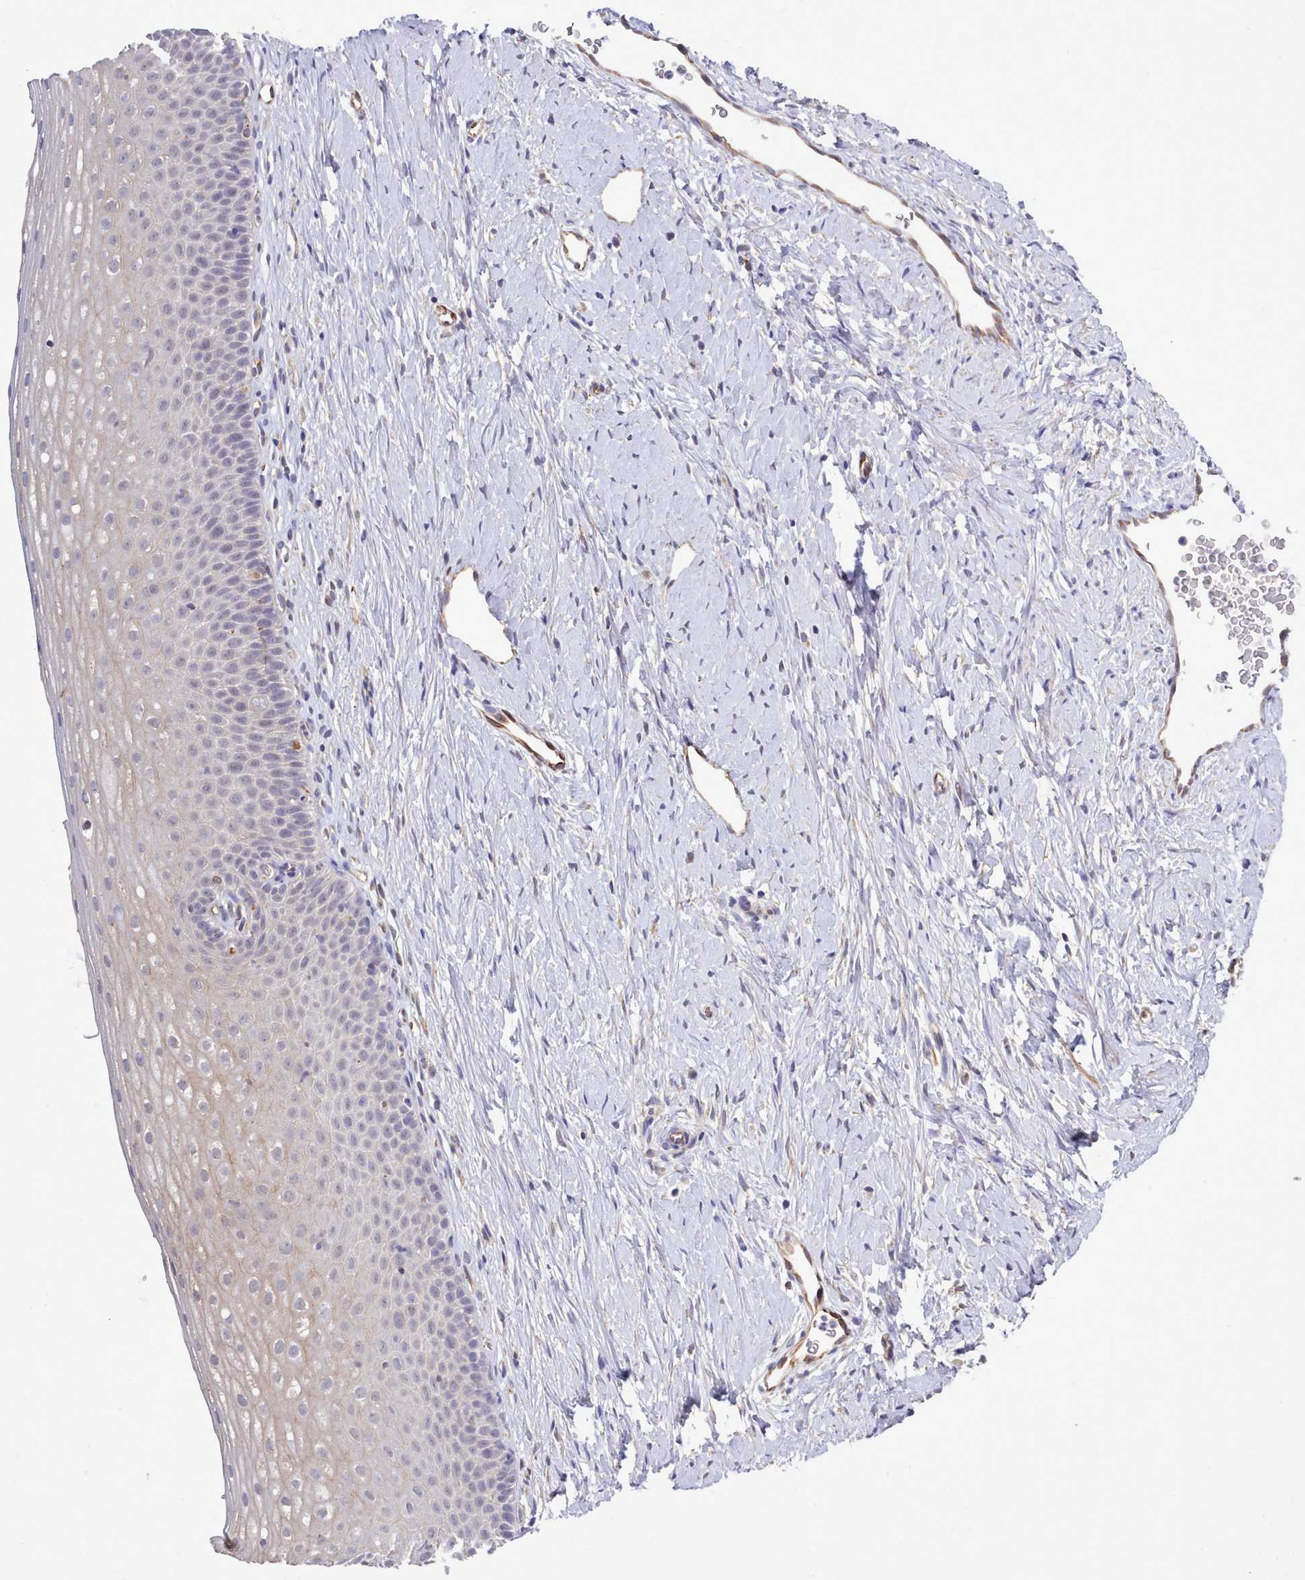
{"staining": {"intensity": "weak", "quantity": "<25%", "location": "cytoplasmic/membranous"}, "tissue": "cervix", "cell_type": "Glandular cells", "image_type": "normal", "snomed": [{"axis": "morphology", "description": "Normal tissue, NOS"}, {"axis": "topography", "description": "Cervix"}], "caption": "Cervix stained for a protein using immunohistochemistry demonstrates no positivity glandular cells.", "gene": "ZC3H13", "patient": {"sex": "female", "age": 57}}